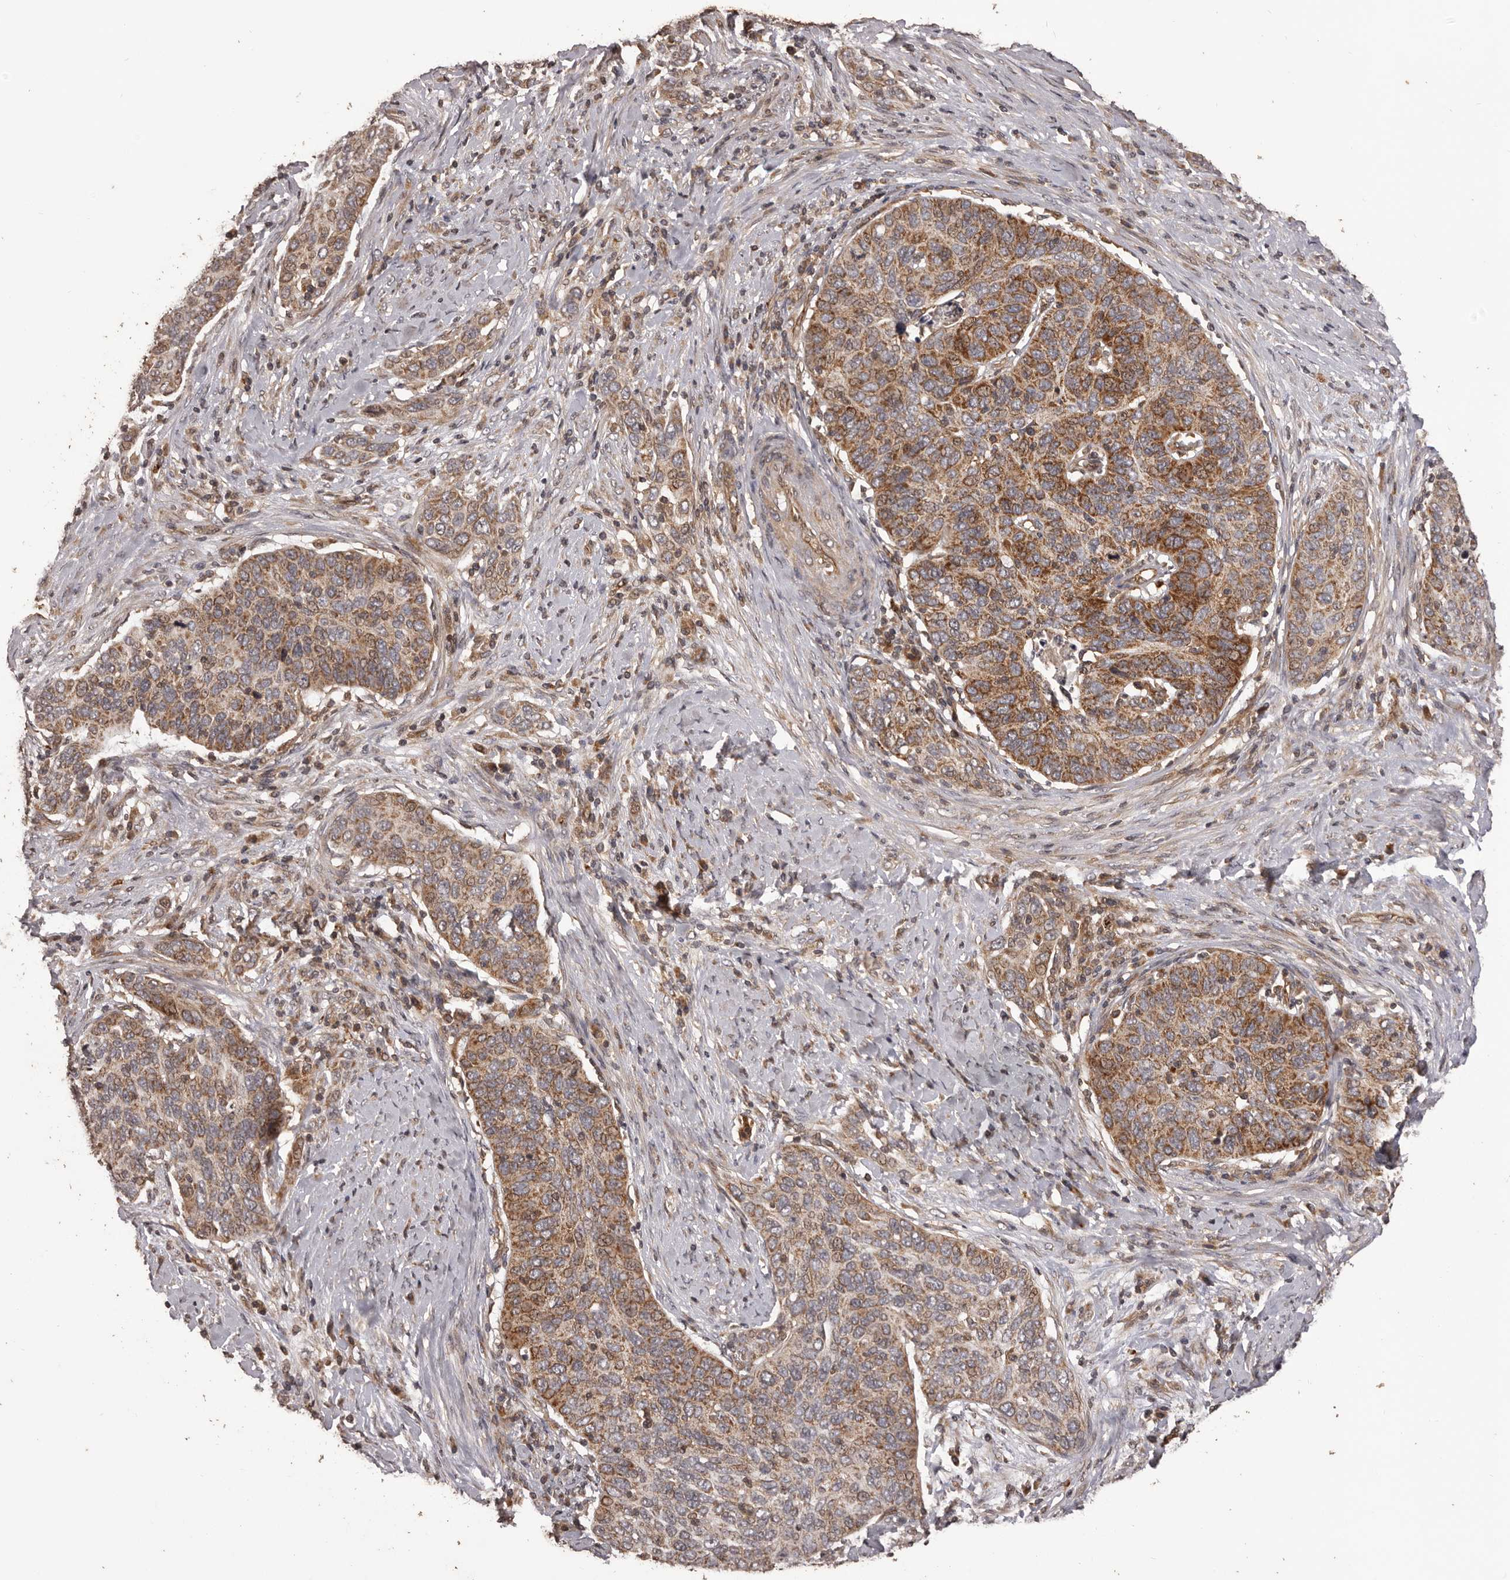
{"staining": {"intensity": "moderate", "quantity": ">75%", "location": "cytoplasmic/membranous"}, "tissue": "cervical cancer", "cell_type": "Tumor cells", "image_type": "cancer", "snomed": [{"axis": "morphology", "description": "Squamous cell carcinoma, NOS"}, {"axis": "topography", "description": "Cervix"}], "caption": "The histopathology image exhibits immunohistochemical staining of squamous cell carcinoma (cervical). There is moderate cytoplasmic/membranous expression is seen in approximately >75% of tumor cells.", "gene": "QRSL1", "patient": {"sex": "female", "age": 60}}